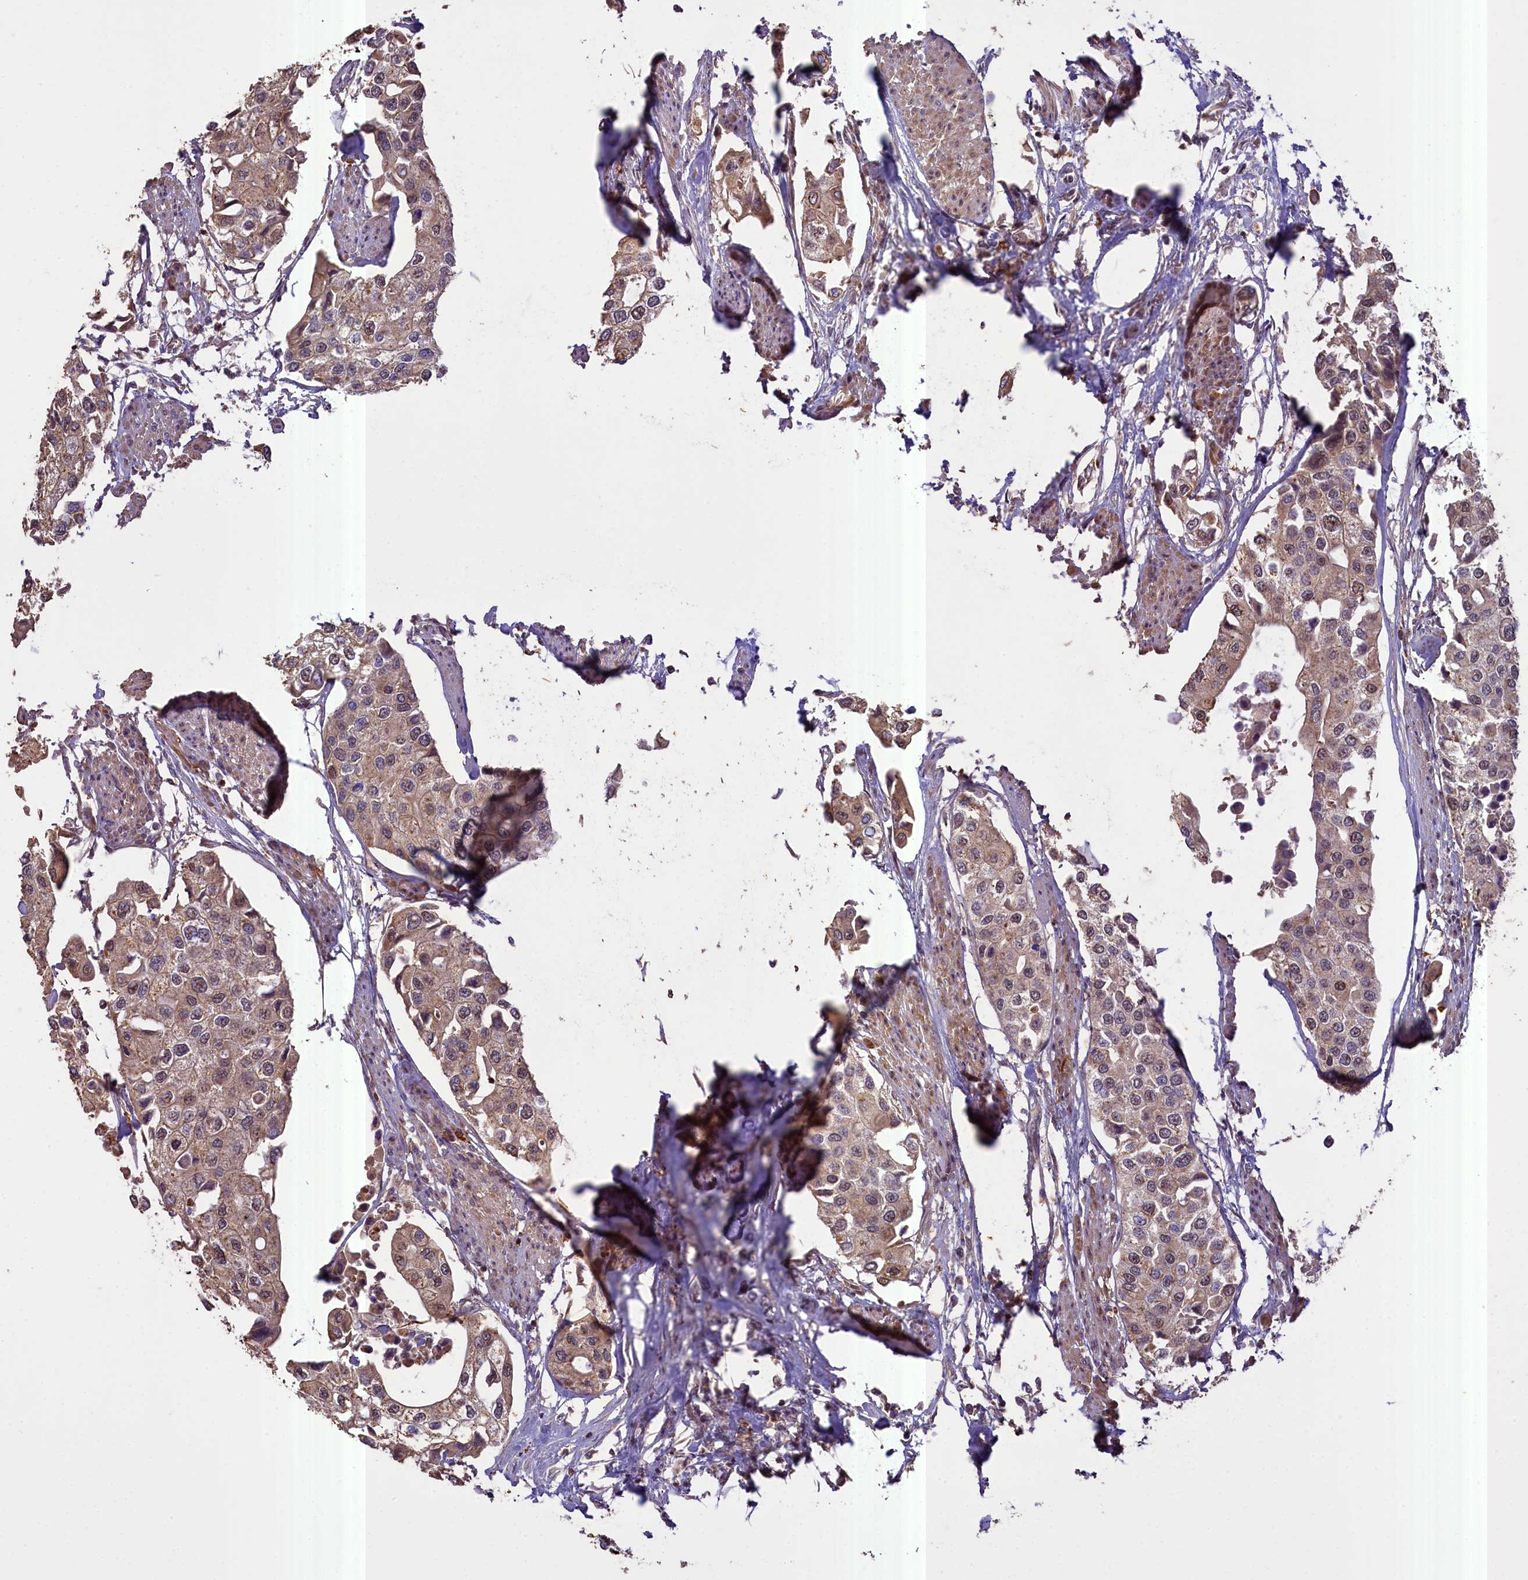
{"staining": {"intensity": "moderate", "quantity": ">75%", "location": "cytoplasmic/membranous,nuclear"}, "tissue": "urothelial cancer", "cell_type": "Tumor cells", "image_type": "cancer", "snomed": [{"axis": "morphology", "description": "Urothelial carcinoma, High grade"}, {"axis": "topography", "description": "Urinary bladder"}], "caption": "This micrograph reveals immunohistochemistry staining of human urothelial cancer, with medium moderate cytoplasmic/membranous and nuclear positivity in approximately >75% of tumor cells.", "gene": "FUZ", "patient": {"sex": "male", "age": 64}}